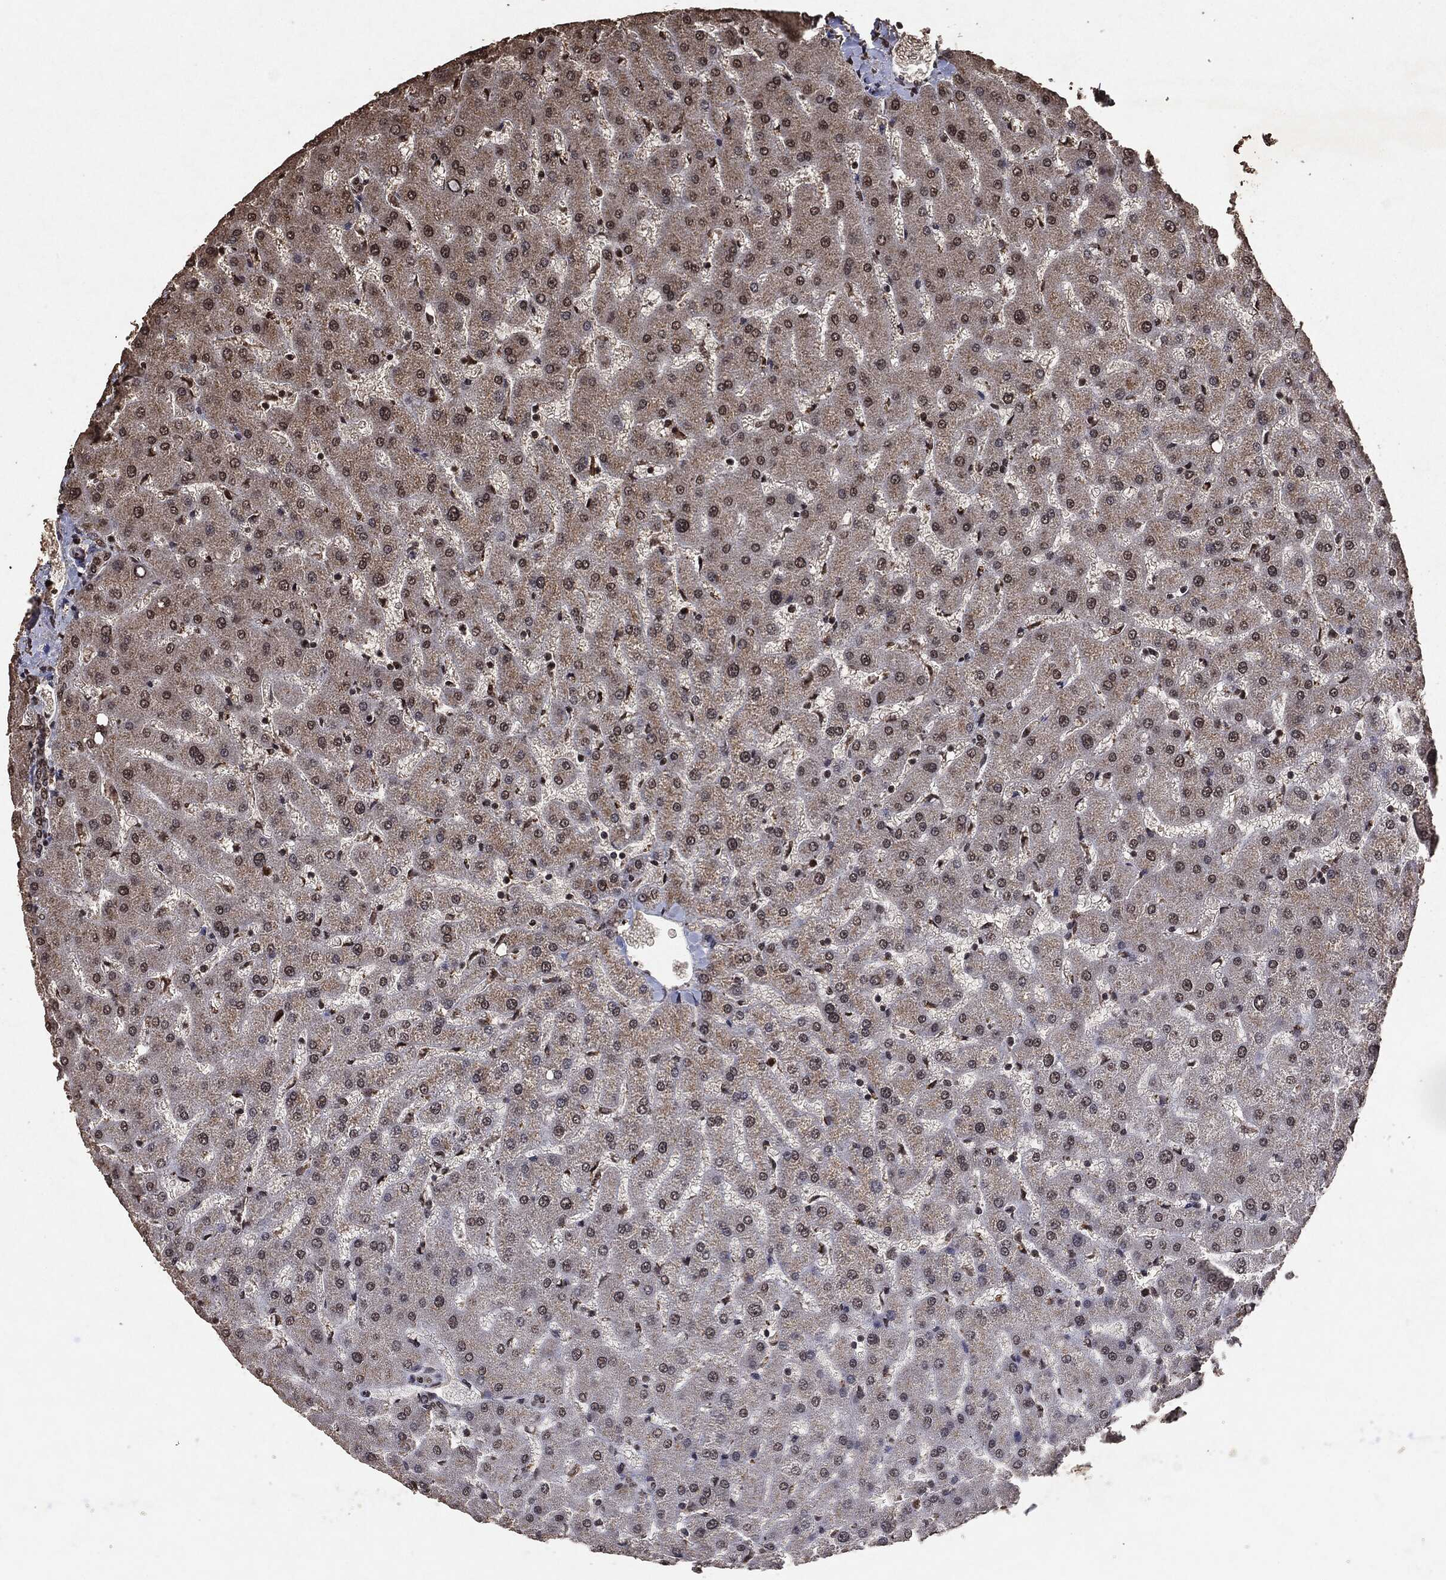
{"staining": {"intensity": "moderate", "quantity": "25%-75%", "location": "nuclear"}, "tissue": "liver", "cell_type": "Cholangiocytes", "image_type": "normal", "snomed": [{"axis": "morphology", "description": "Normal tissue, NOS"}, {"axis": "topography", "description": "Liver"}], "caption": "The immunohistochemical stain labels moderate nuclear positivity in cholangiocytes of unremarkable liver. (DAB IHC with brightfield microscopy, high magnification).", "gene": "RAD18", "patient": {"sex": "female", "age": 50}}